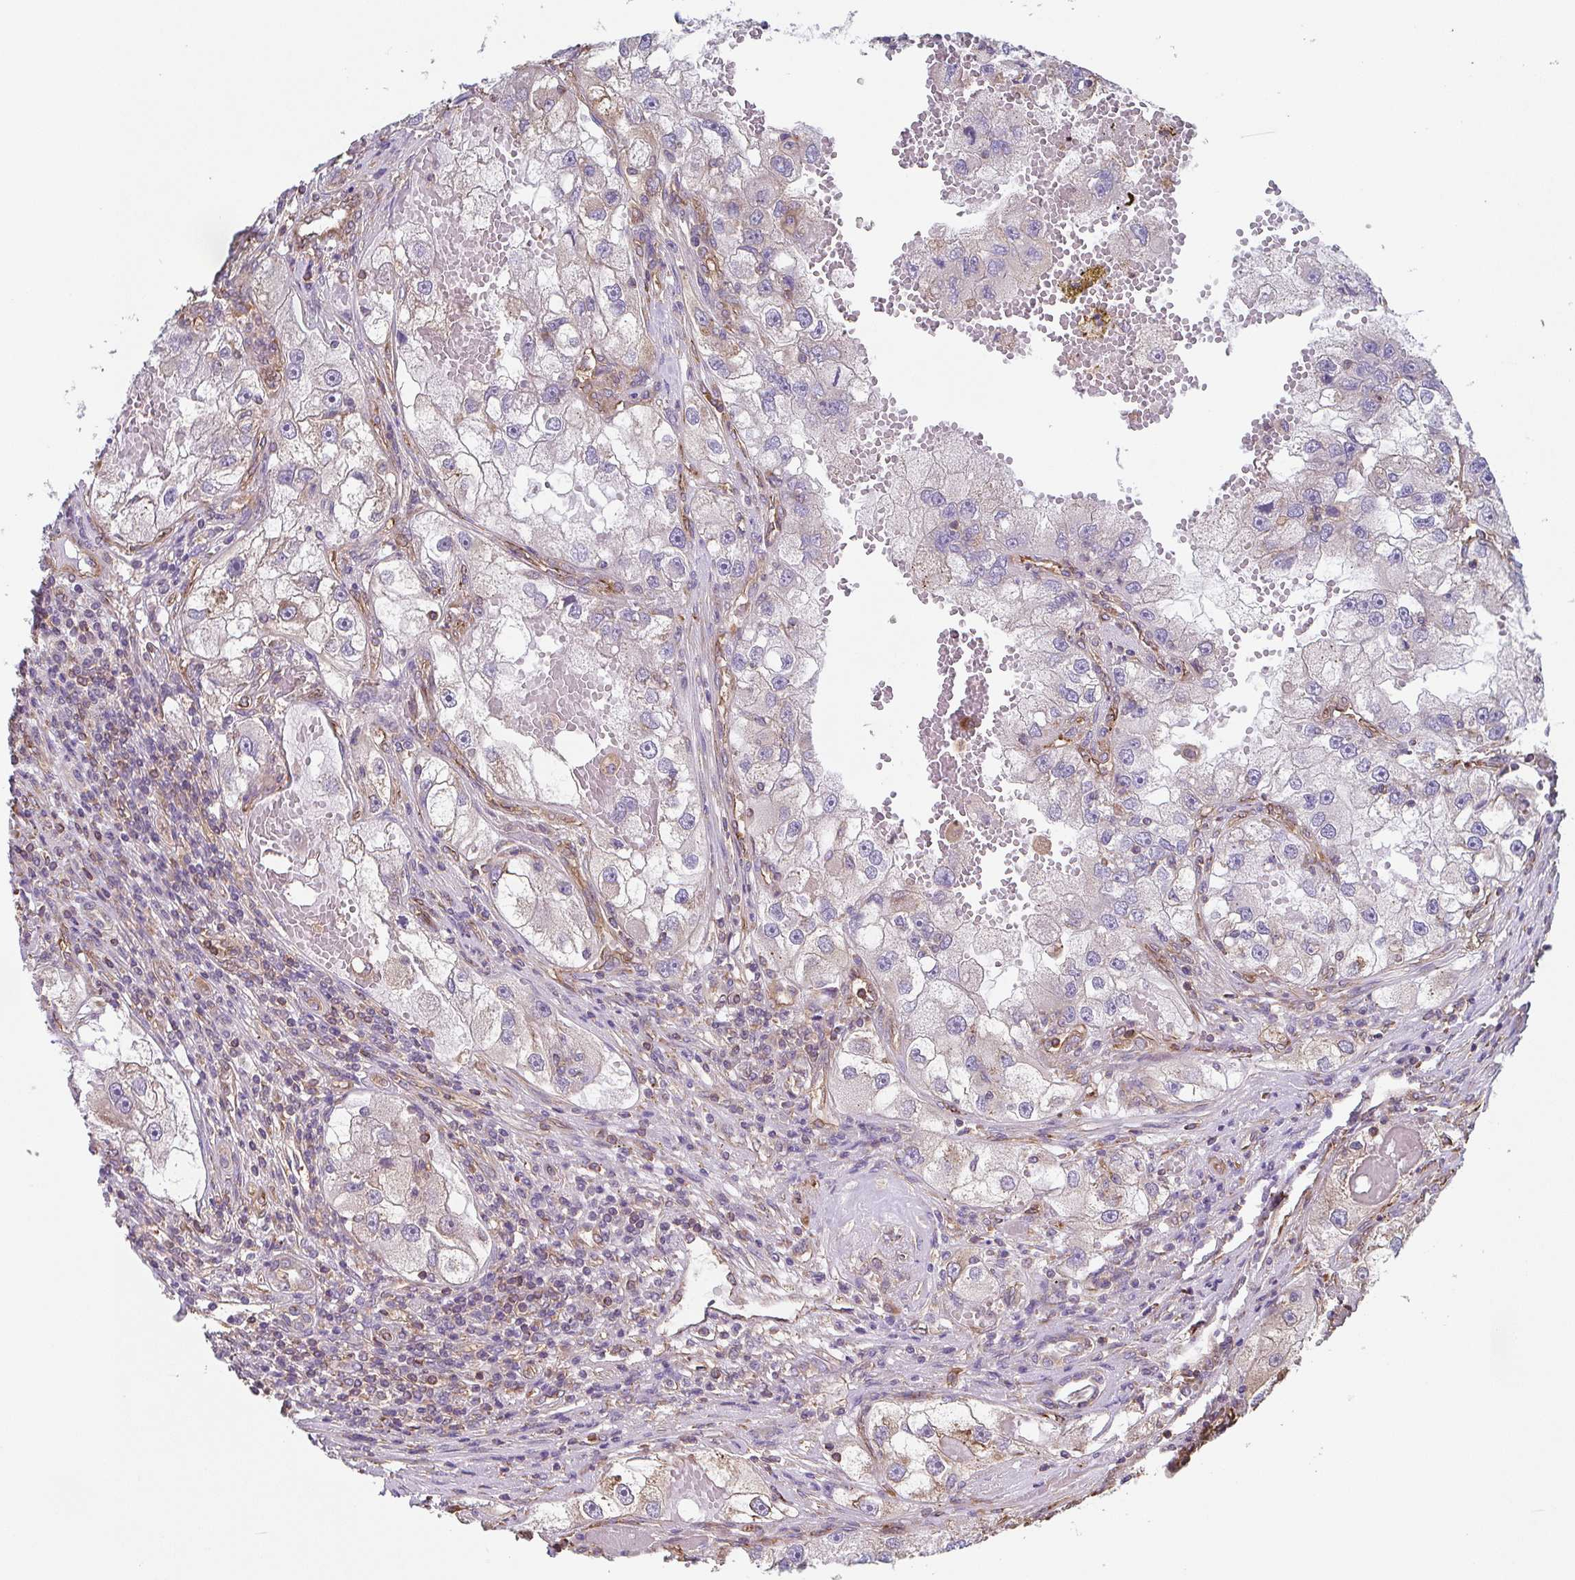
{"staining": {"intensity": "negative", "quantity": "none", "location": "none"}, "tissue": "renal cancer", "cell_type": "Tumor cells", "image_type": "cancer", "snomed": [{"axis": "morphology", "description": "Adenocarcinoma, NOS"}, {"axis": "topography", "description": "Kidney"}], "caption": "Protein analysis of renal adenocarcinoma exhibits no significant positivity in tumor cells.", "gene": "TMEM229A", "patient": {"sex": "male", "age": 63}}